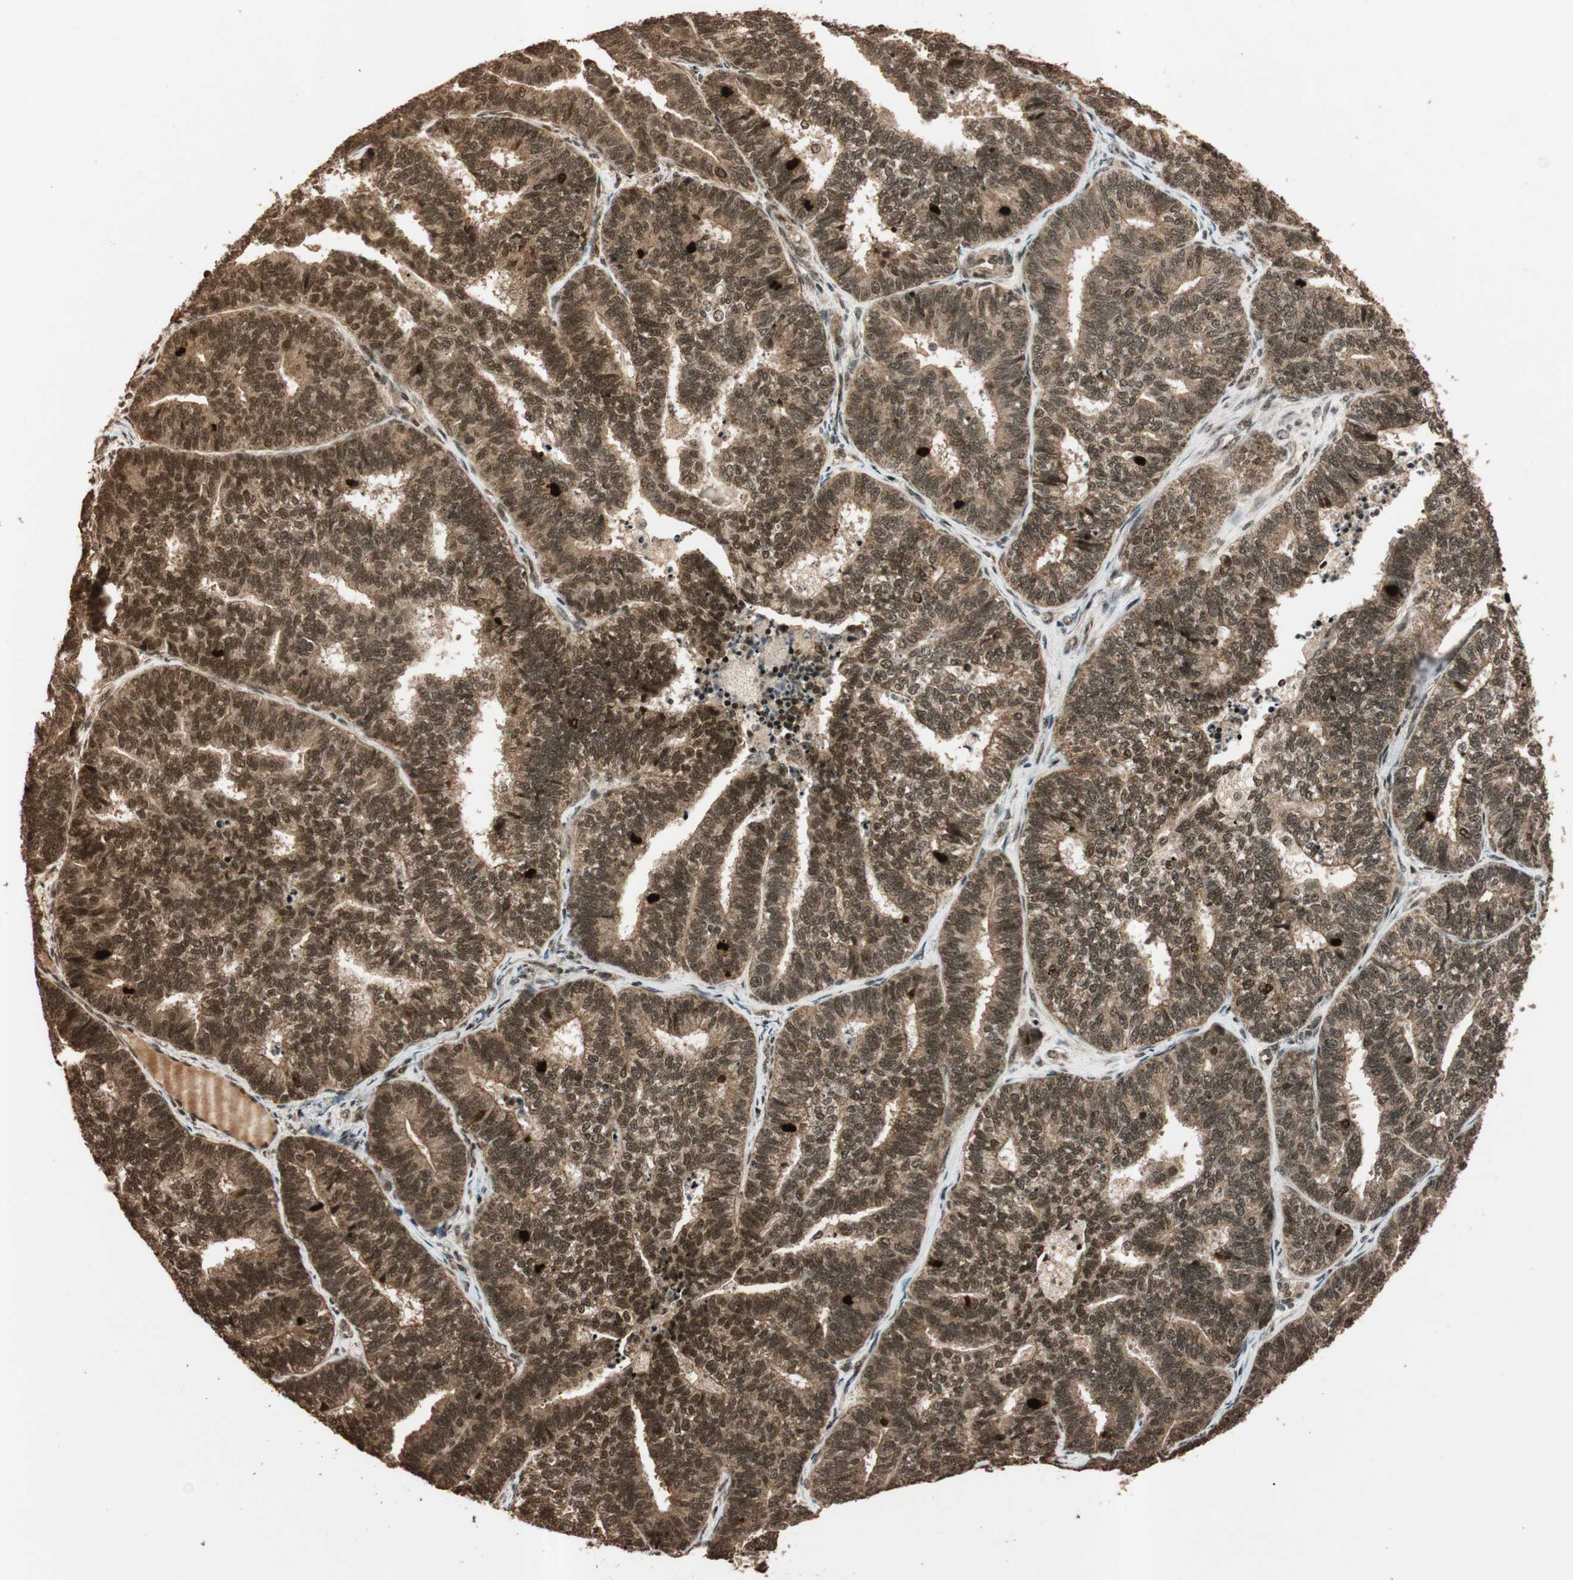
{"staining": {"intensity": "moderate", "quantity": ">75%", "location": "cytoplasmic/membranous,nuclear"}, "tissue": "endometrial cancer", "cell_type": "Tumor cells", "image_type": "cancer", "snomed": [{"axis": "morphology", "description": "Adenocarcinoma, NOS"}, {"axis": "topography", "description": "Endometrium"}], "caption": "A brown stain highlights moderate cytoplasmic/membranous and nuclear staining of a protein in human endometrial cancer tumor cells.", "gene": "ALKBH5", "patient": {"sex": "female", "age": 70}}